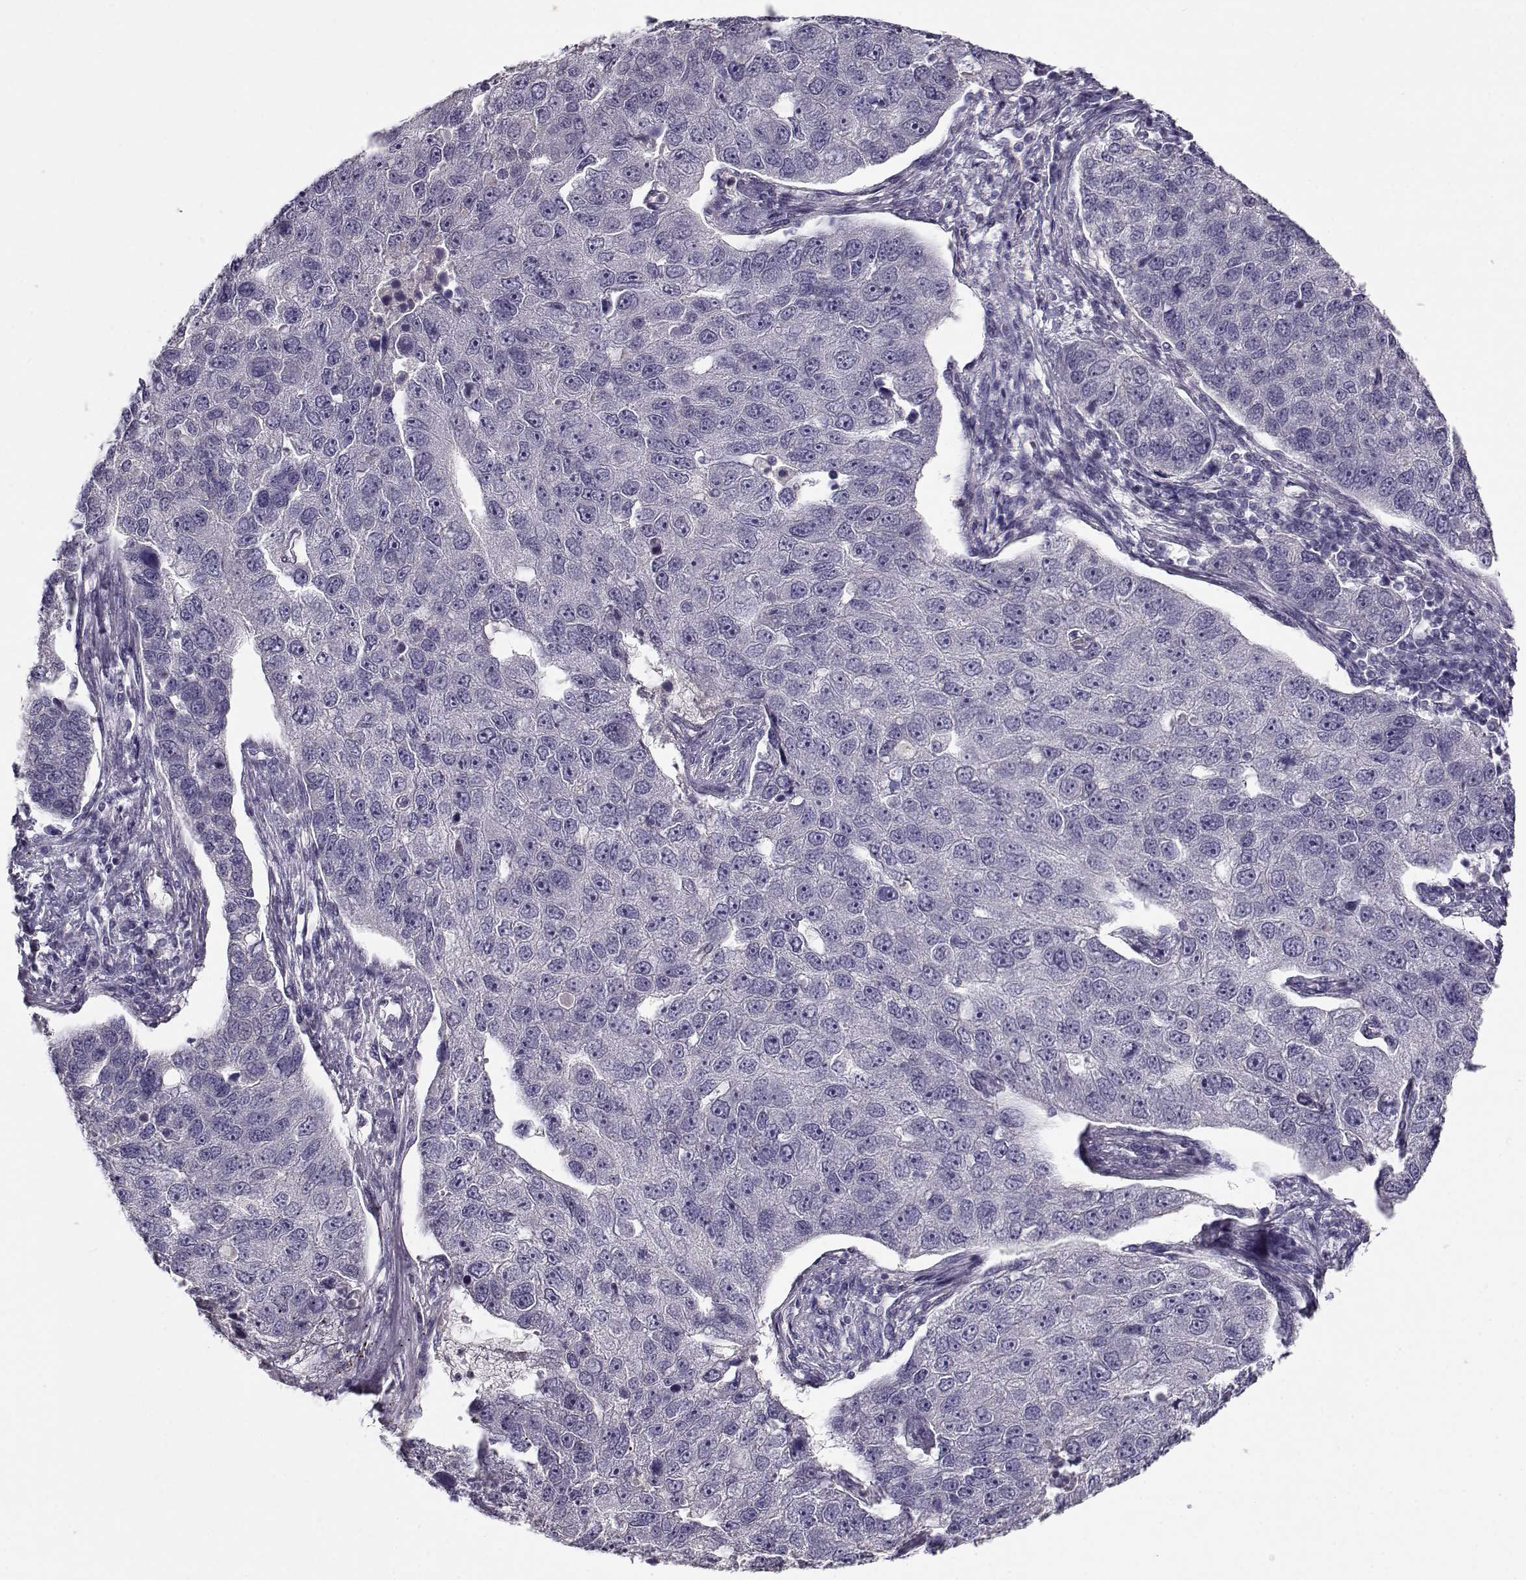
{"staining": {"intensity": "negative", "quantity": "none", "location": "none"}, "tissue": "pancreatic cancer", "cell_type": "Tumor cells", "image_type": "cancer", "snomed": [{"axis": "morphology", "description": "Adenocarcinoma, NOS"}, {"axis": "topography", "description": "Pancreas"}], "caption": "Tumor cells are negative for protein expression in human pancreatic cancer.", "gene": "TMEM145", "patient": {"sex": "female", "age": 61}}